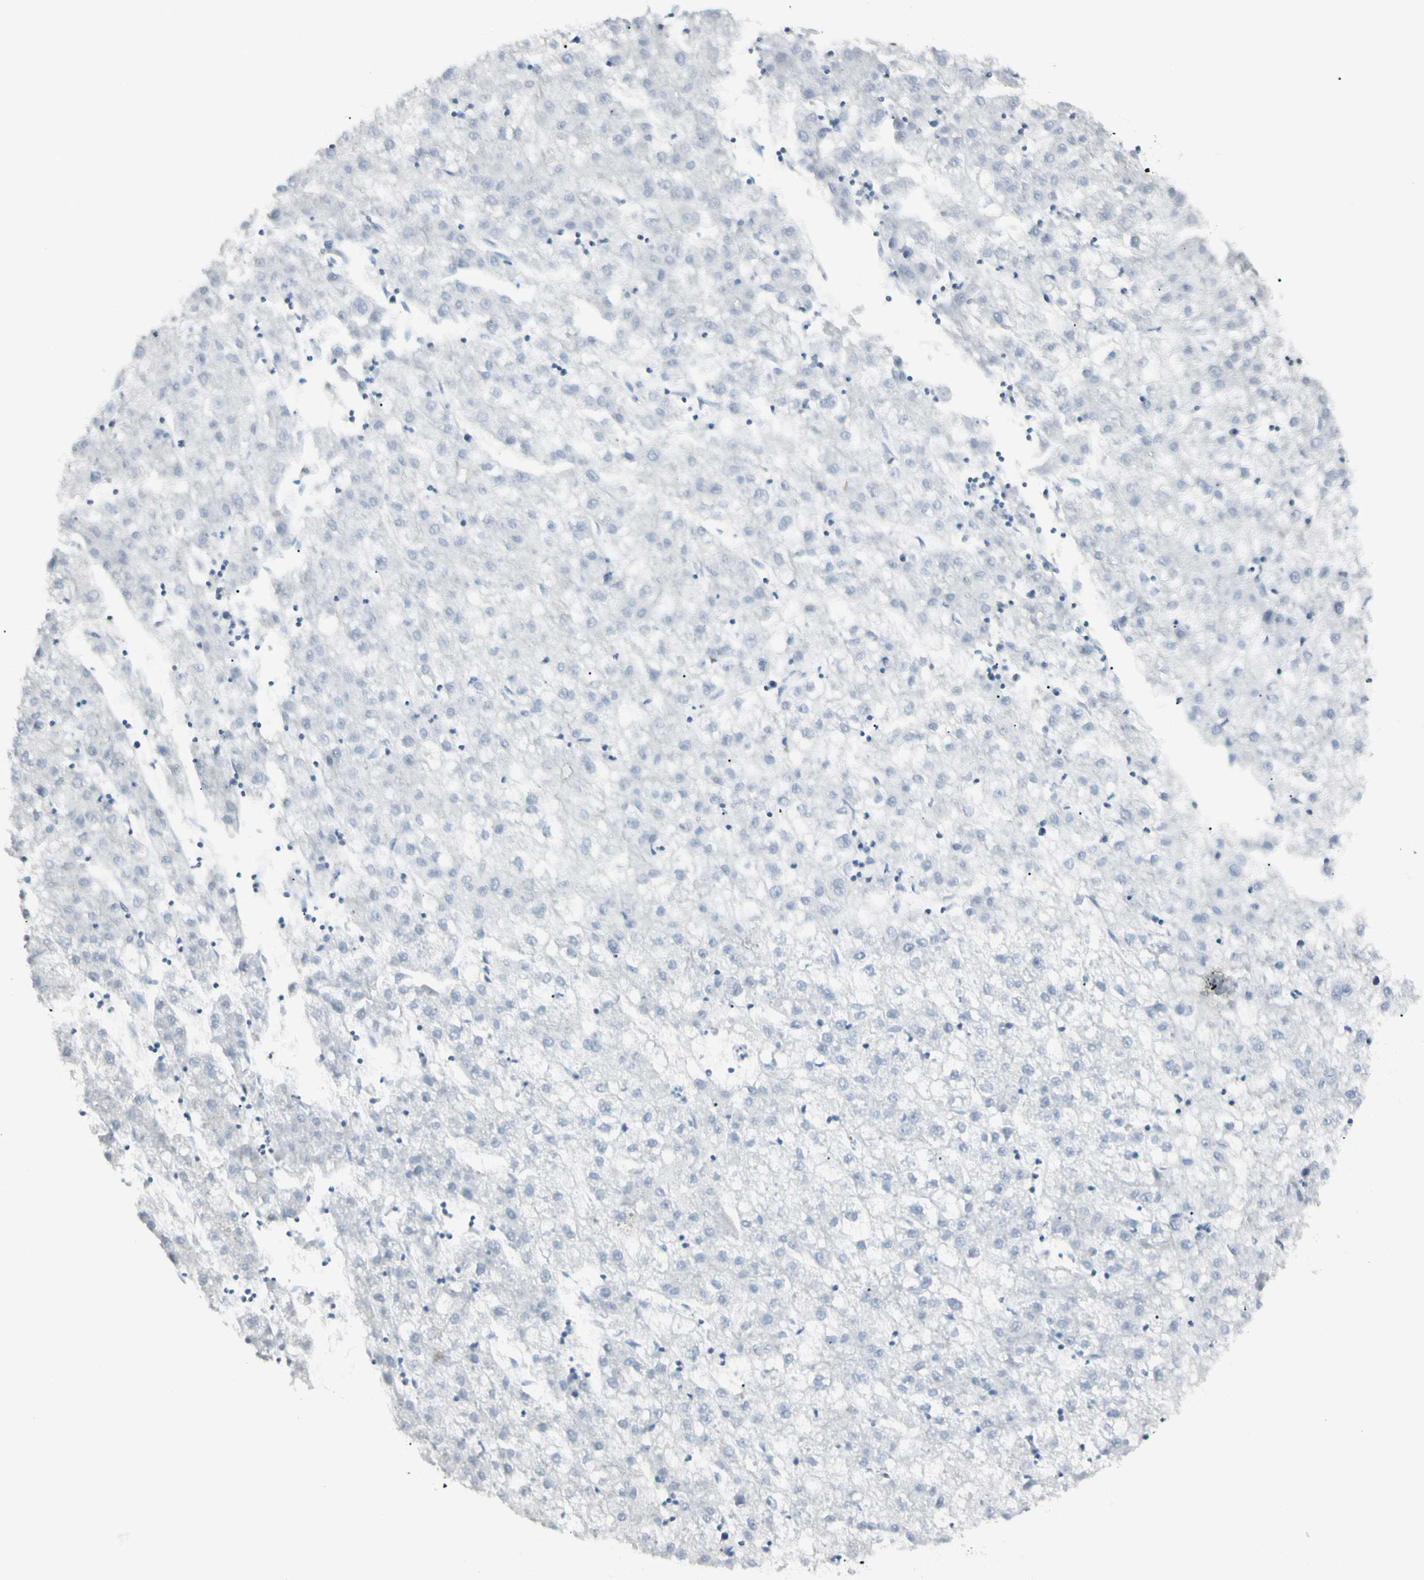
{"staining": {"intensity": "negative", "quantity": "none", "location": "none"}, "tissue": "liver cancer", "cell_type": "Tumor cells", "image_type": "cancer", "snomed": [{"axis": "morphology", "description": "Carcinoma, Hepatocellular, NOS"}, {"axis": "topography", "description": "Liver"}], "caption": "High power microscopy histopathology image of an immunohistochemistry photomicrograph of liver cancer (hepatocellular carcinoma), revealing no significant staining in tumor cells.", "gene": "PIP", "patient": {"sex": "male", "age": 72}}